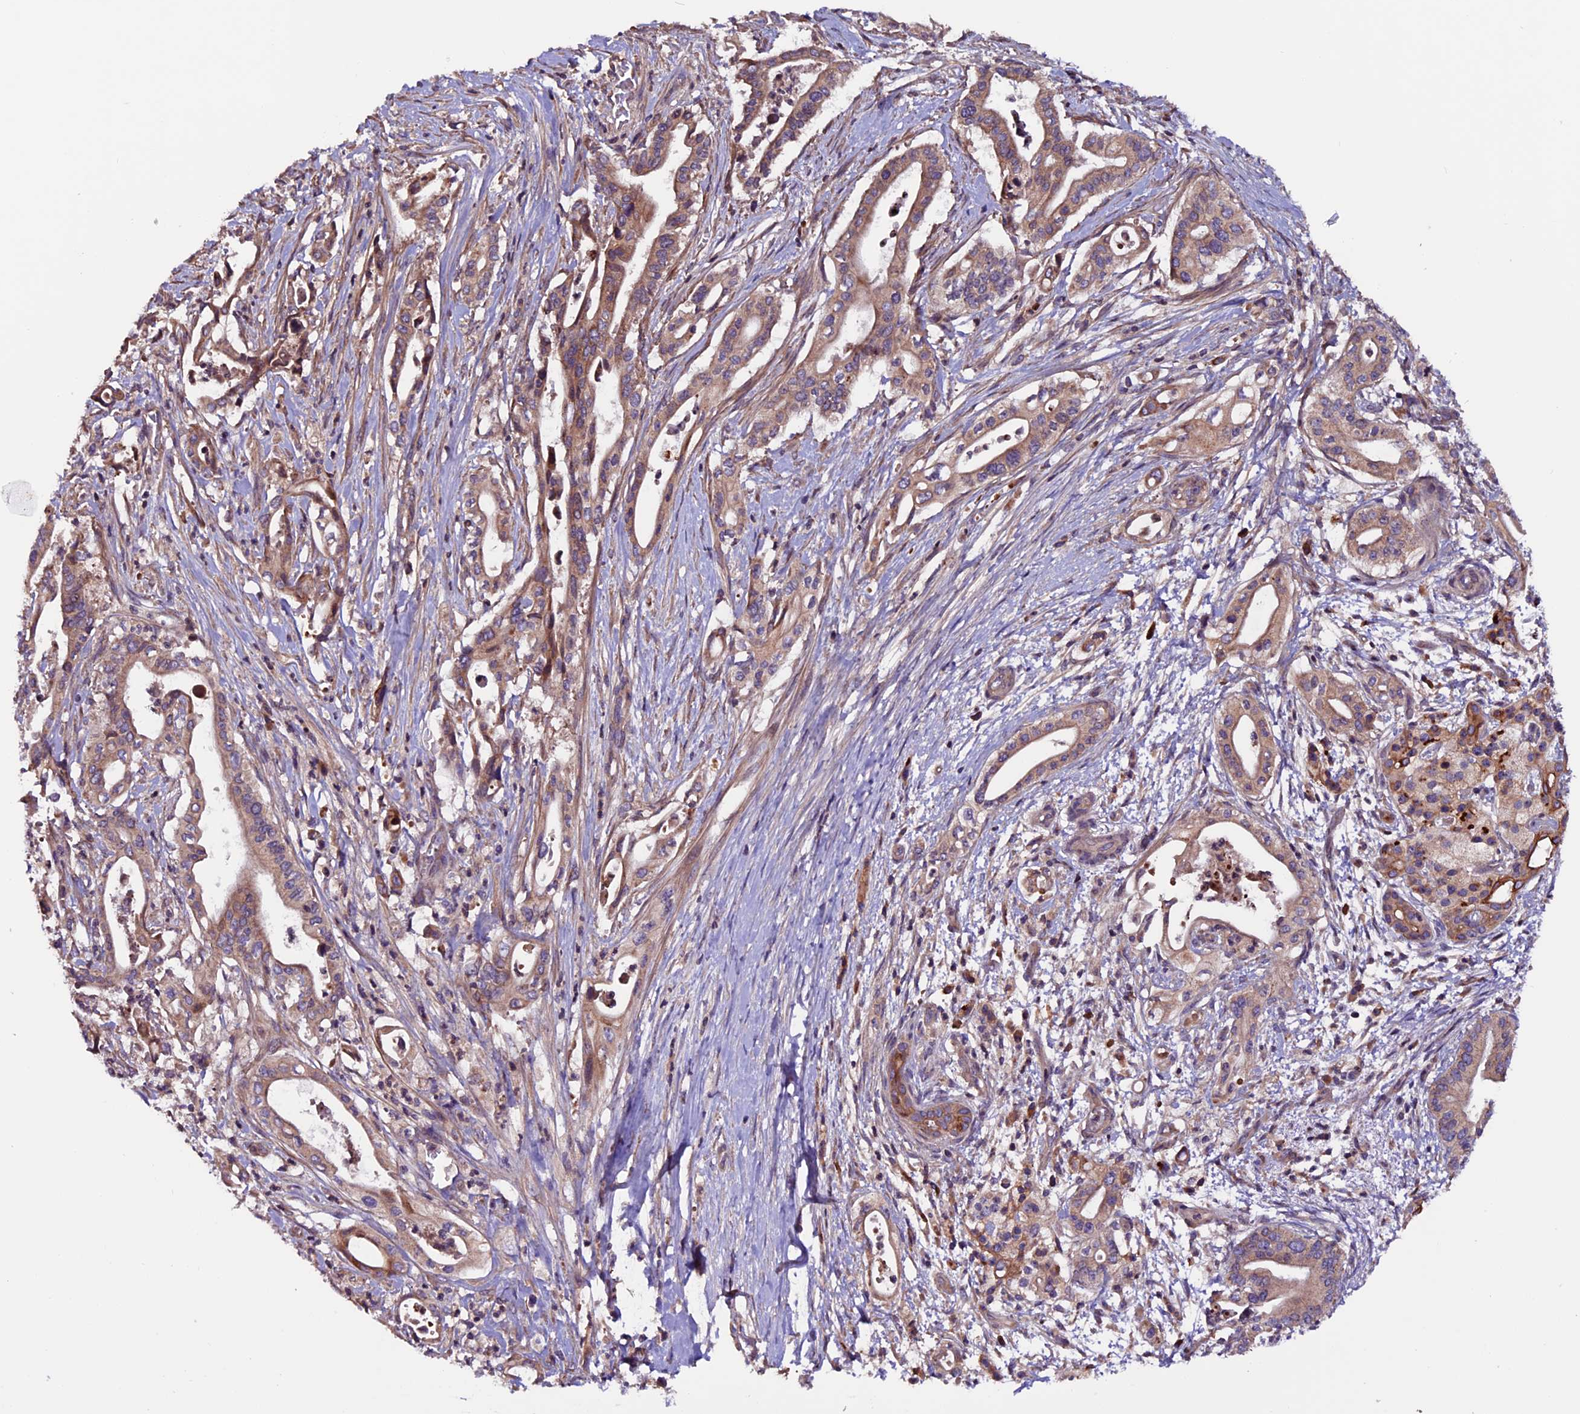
{"staining": {"intensity": "weak", "quantity": ">75%", "location": "cytoplasmic/membranous"}, "tissue": "pancreatic cancer", "cell_type": "Tumor cells", "image_type": "cancer", "snomed": [{"axis": "morphology", "description": "Adenocarcinoma, NOS"}, {"axis": "topography", "description": "Pancreas"}], "caption": "A brown stain shows weak cytoplasmic/membranous staining of a protein in pancreatic adenocarcinoma tumor cells.", "gene": "ZNF598", "patient": {"sex": "female", "age": 77}}